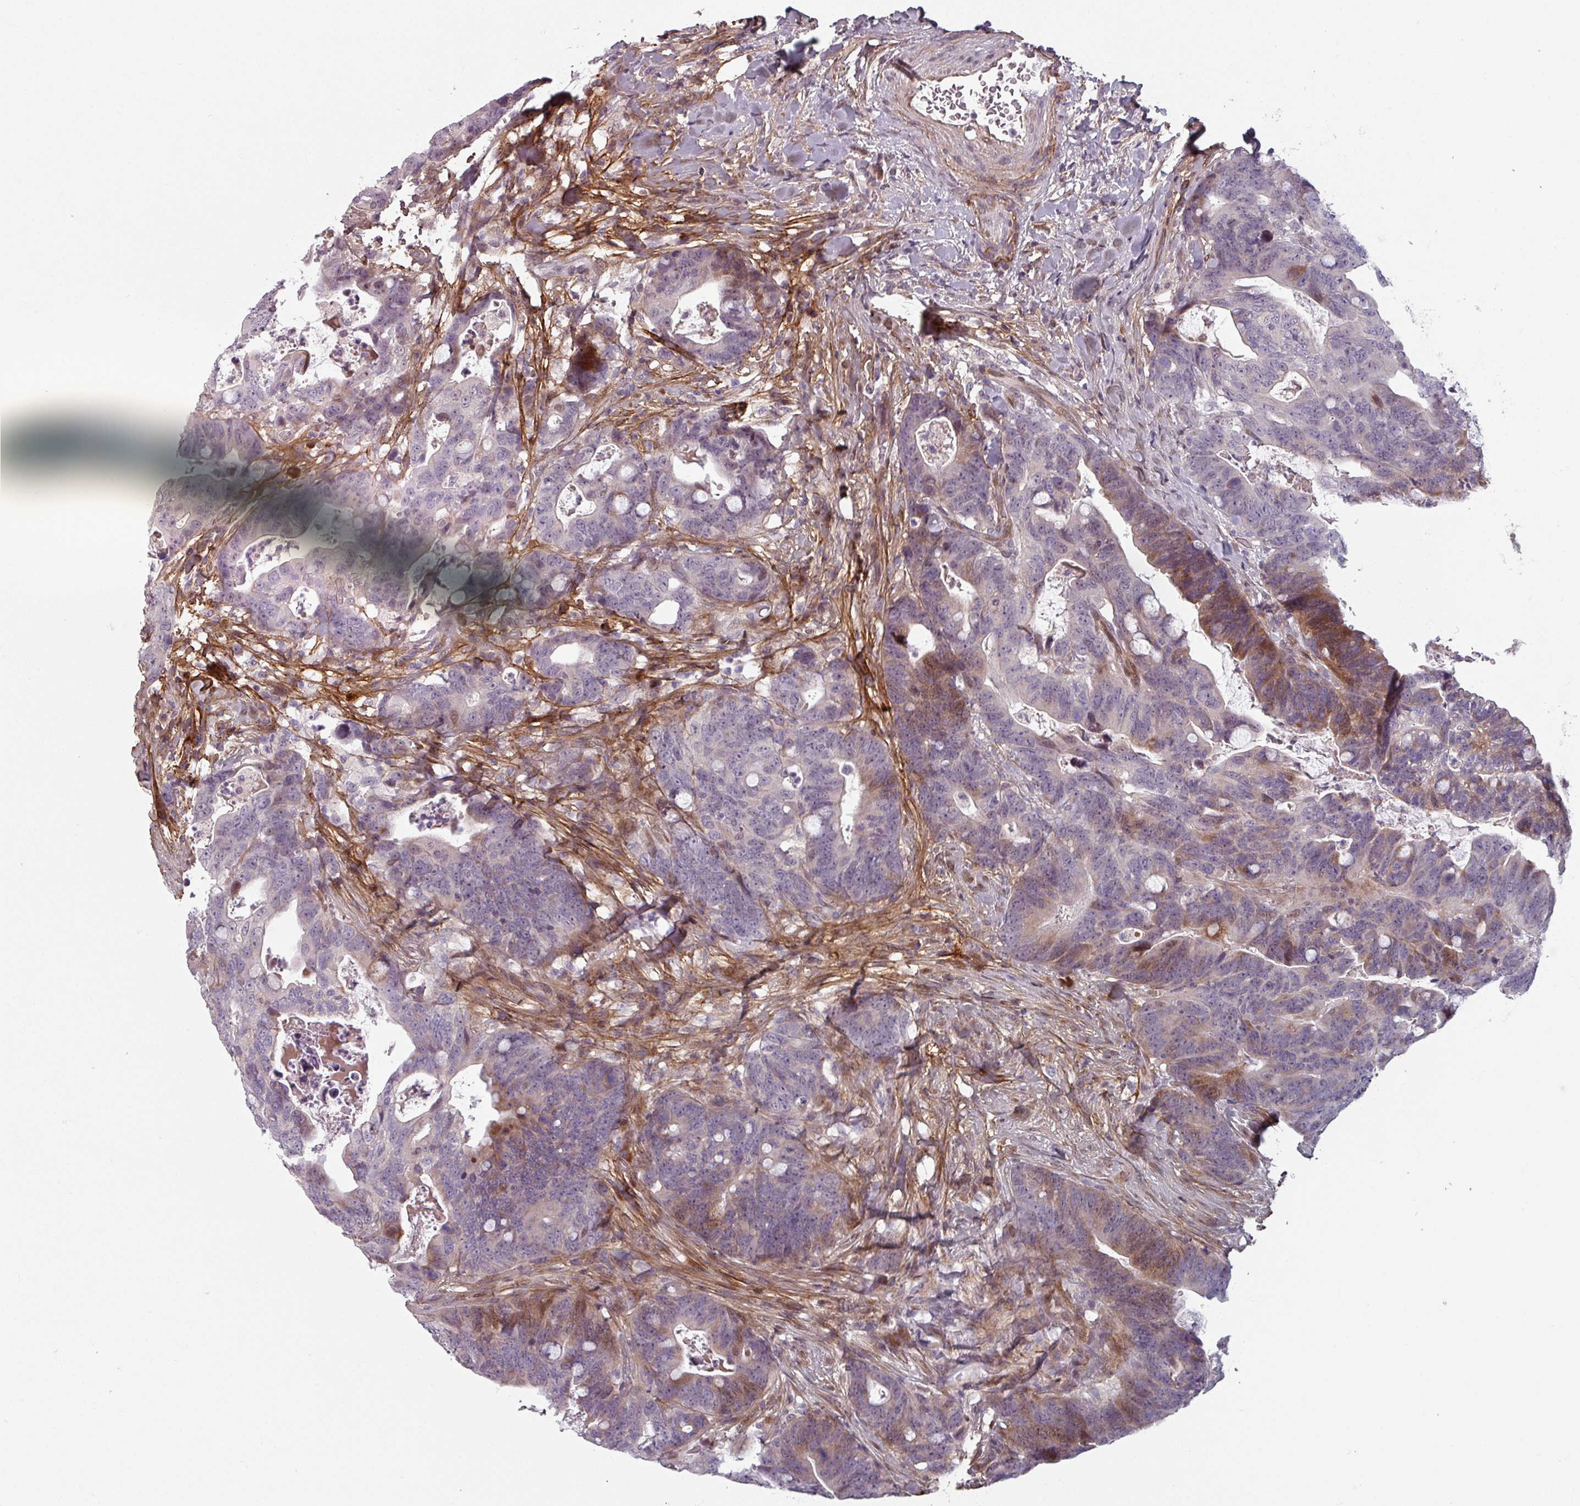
{"staining": {"intensity": "moderate", "quantity": "<25%", "location": "cytoplasmic/membranous"}, "tissue": "colorectal cancer", "cell_type": "Tumor cells", "image_type": "cancer", "snomed": [{"axis": "morphology", "description": "Adenocarcinoma, NOS"}, {"axis": "topography", "description": "Colon"}], "caption": "Immunohistochemical staining of colorectal cancer reveals low levels of moderate cytoplasmic/membranous protein staining in about <25% of tumor cells.", "gene": "CYB5RL", "patient": {"sex": "female", "age": 82}}